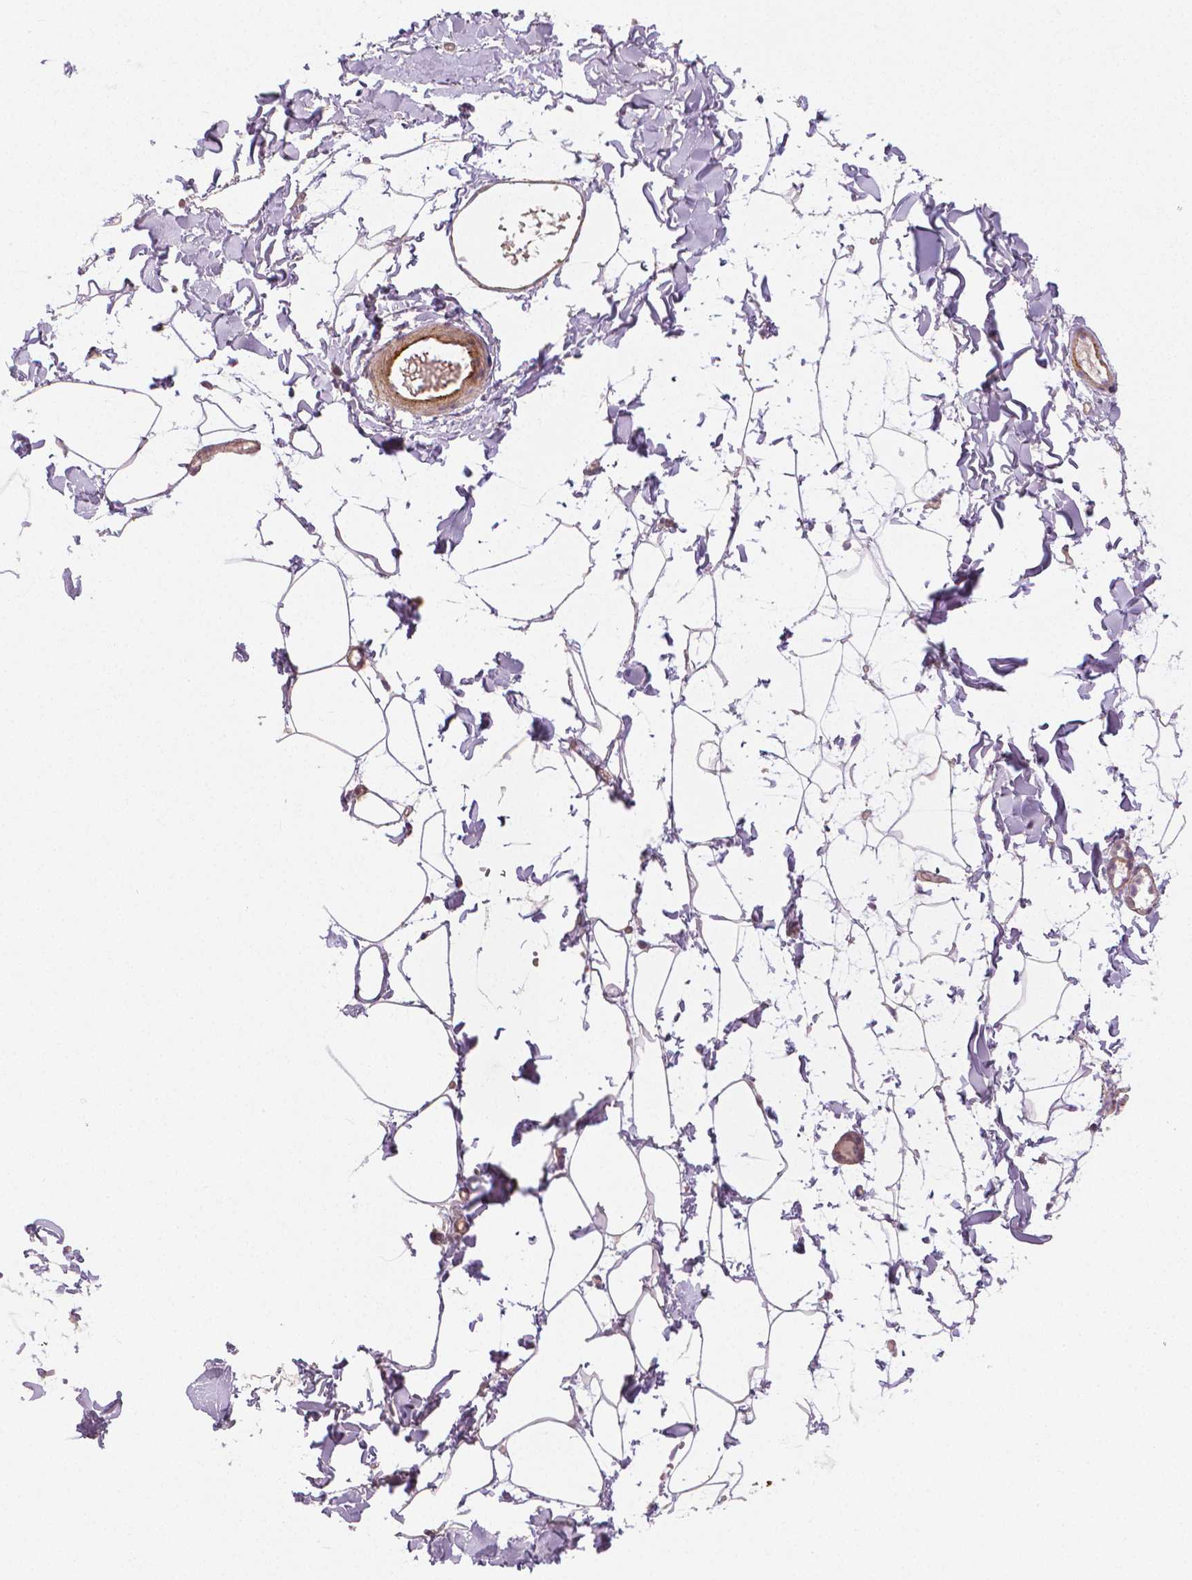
{"staining": {"intensity": "weak", "quantity": "25%-75%", "location": "cytoplasmic/membranous"}, "tissue": "adipose tissue", "cell_type": "Adipocytes", "image_type": "normal", "snomed": [{"axis": "morphology", "description": "Normal tissue, NOS"}, {"axis": "topography", "description": "Gallbladder"}, {"axis": "topography", "description": "Peripheral nerve tissue"}], "caption": "The immunohistochemical stain shows weak cytoplasmic/membranous positivity in adipocytes of normal adipose tissue.", "gene": "FLT1", "patient": {"sex": "female", "age": 45}}